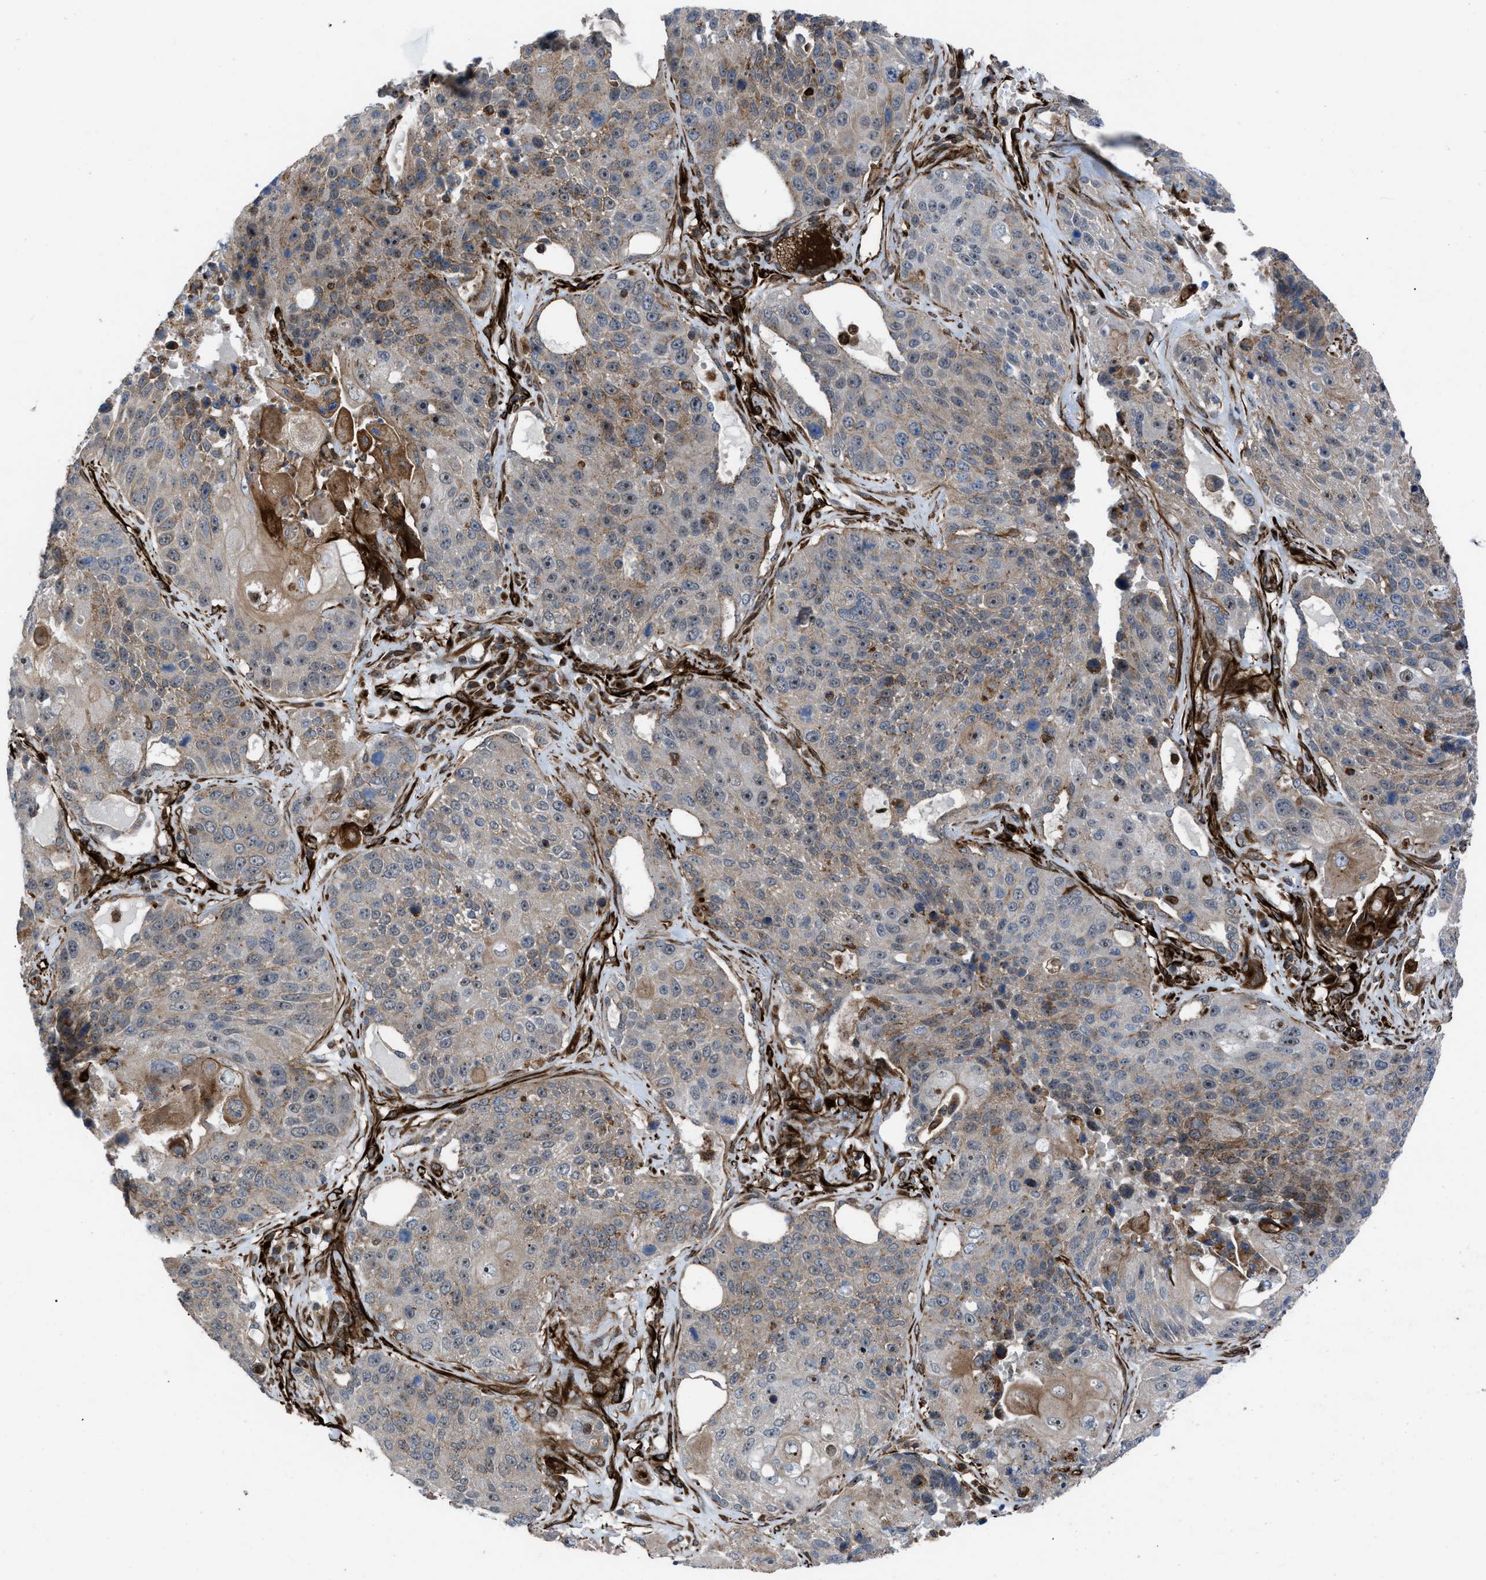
{"staining": {"intensity": "moderate", "quantity": "25%-75%", "location": "cytoplasmic/membranous"}, "tissue": "lung cancer", "cell_type": "Tumor cells", "image_type": "cancer", "snomed": [{"axis": "morphology", "description": "Squamous cell carcinoma, NOS"}, {"axis": "topography", "description": "Lung"}], "caption": "Squamous cell carcinoma (lung) stained for a protein (brown) reveals moderate cytoplasmic/membranous positive staining in approximately 25%-75% of tumor cells.", "gene": "PTPRE", "patient": {"sex": "male", "age": 61}}